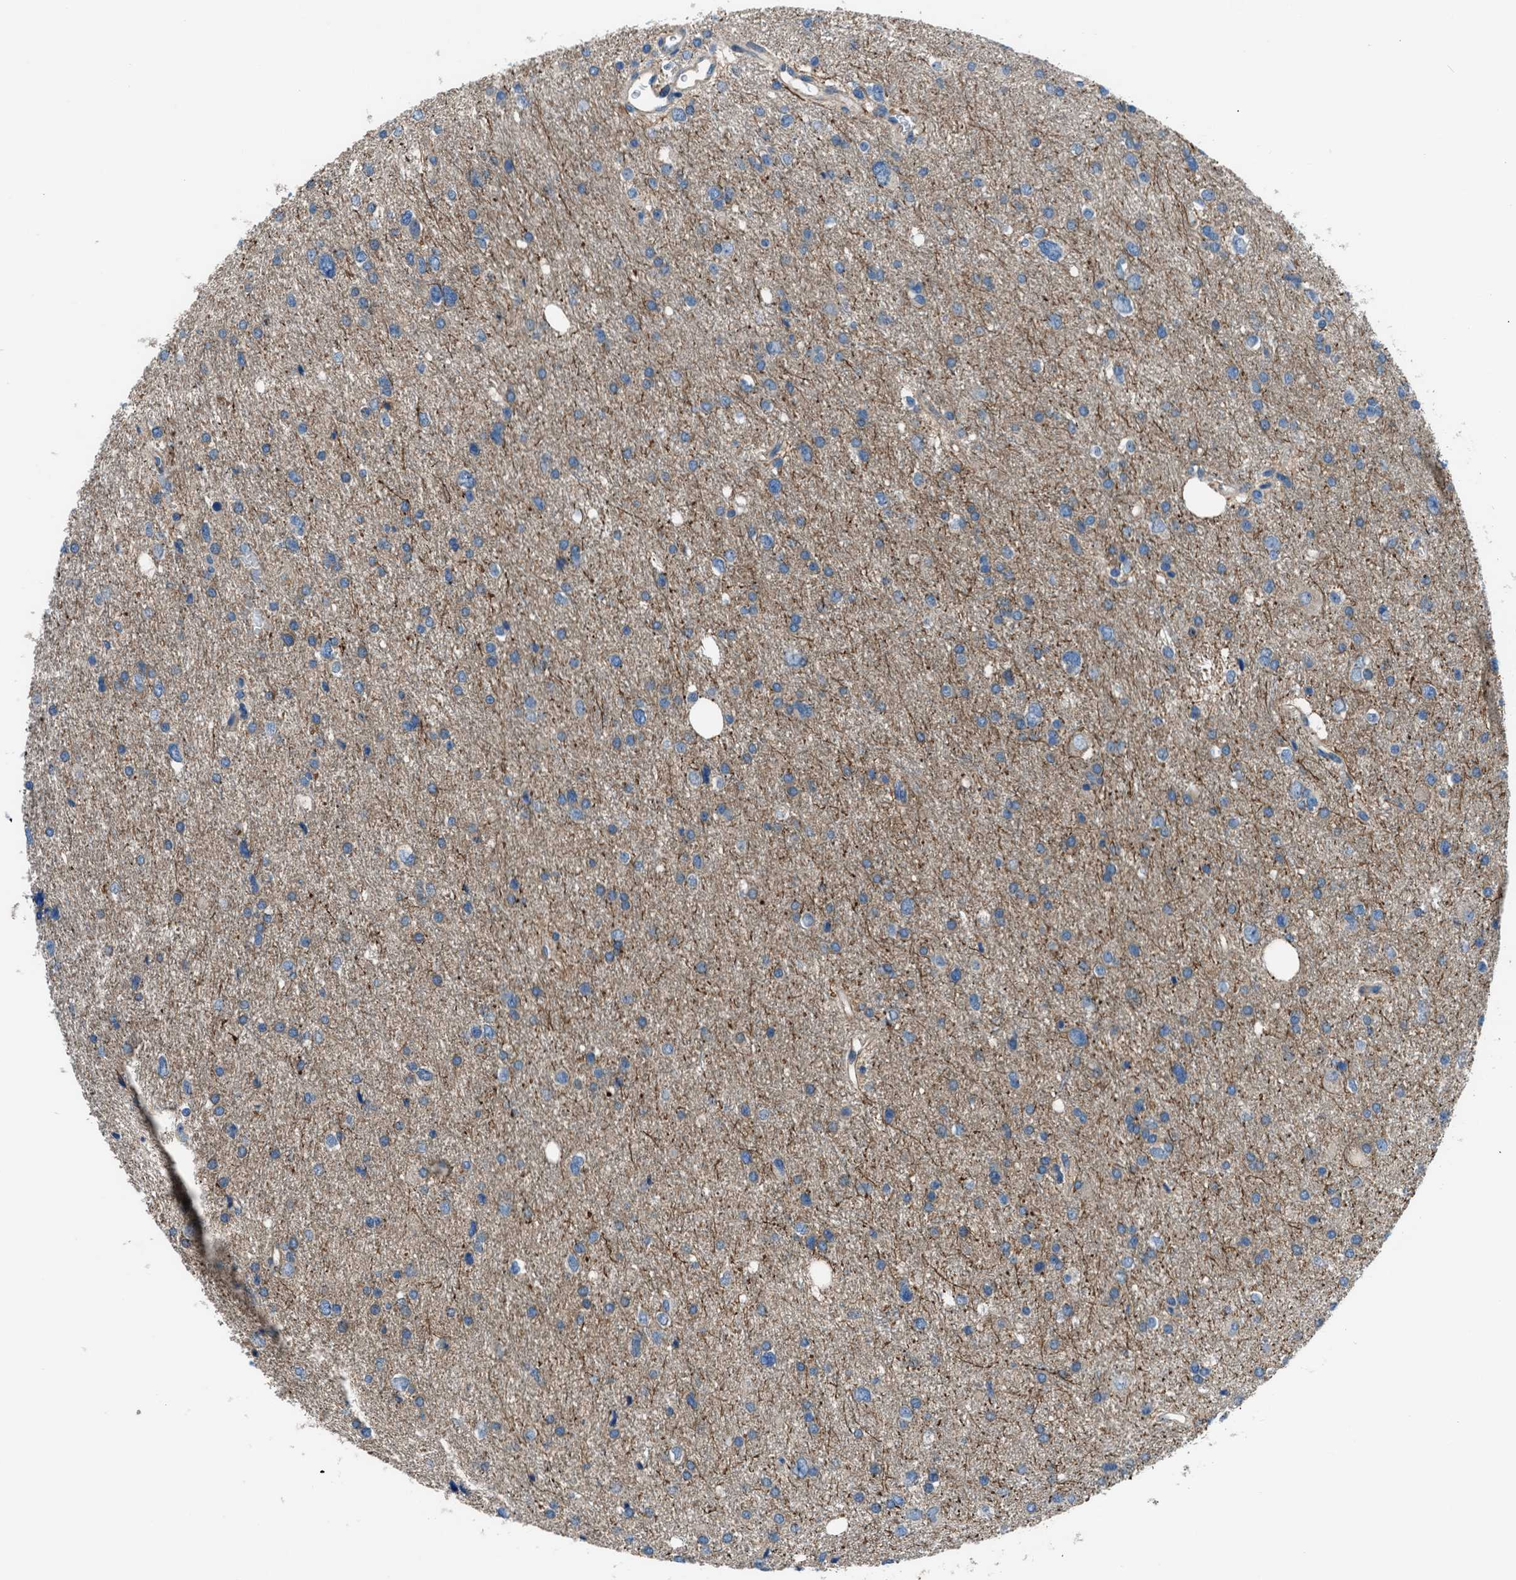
{"staining": {"intensity": "weak", "quantity": "<25%", "location": "cytoplasmic/membranous"}, "tissue": "glioma", "cell_type": "Tumor cells", "image_type": "cancer", "snomed": [{"axis": "morphology", "description": "Glioma, malignant, Low grade"}, {"axis": "topography", "description": "Brain"}], "caption": "This is an immunohistochemistry histopathology image of glioma. There is no expression in tumor cells.", "gene": "SLC38A6", "patient": {"sex": "female", "age": 37}}